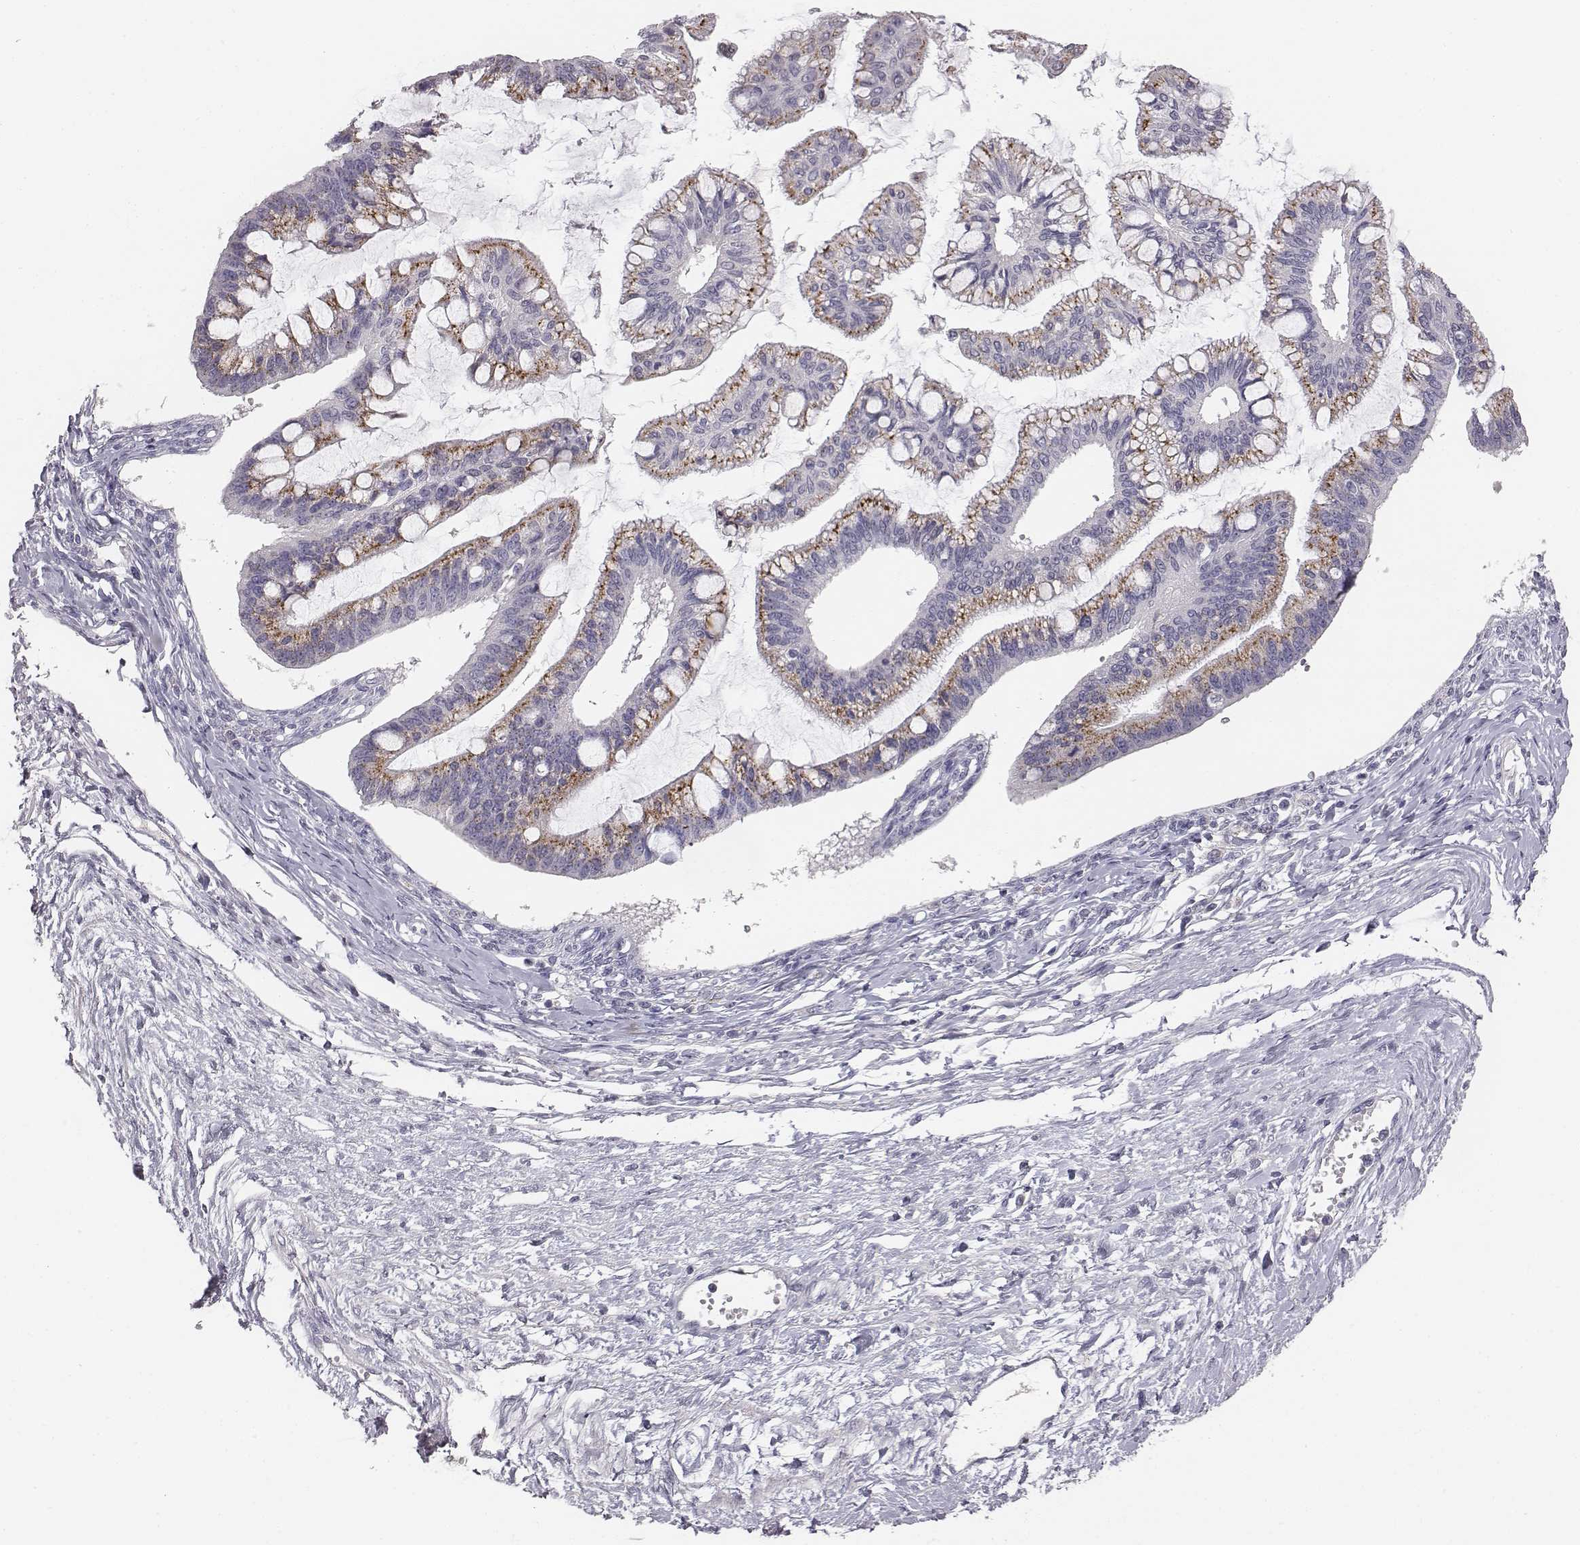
{"staining": {"intensity": "moderate", "quantity": "25%-75%", "location": "cytoplasmic/membranous"}, "tissue": "ovarian cancer", "cell_type": "Tumor cells", "image_type": "cancer", "snomed": [{"axis": "morphology", "description": "Cystadenocarcinoma, mucinous, NOS"}, {"axis": "topography", "description": "Ovary"}], "caption": "Human ovarian cancer (mucinous cystadenocarcinoma) stained for a protein (brown) demonstrates moderate cytoplasmic/membranous positive expression in about 25%-75% of tumor cells.", "gene": "ABCD3", "patient": {"sex": "female", "age": 73}}